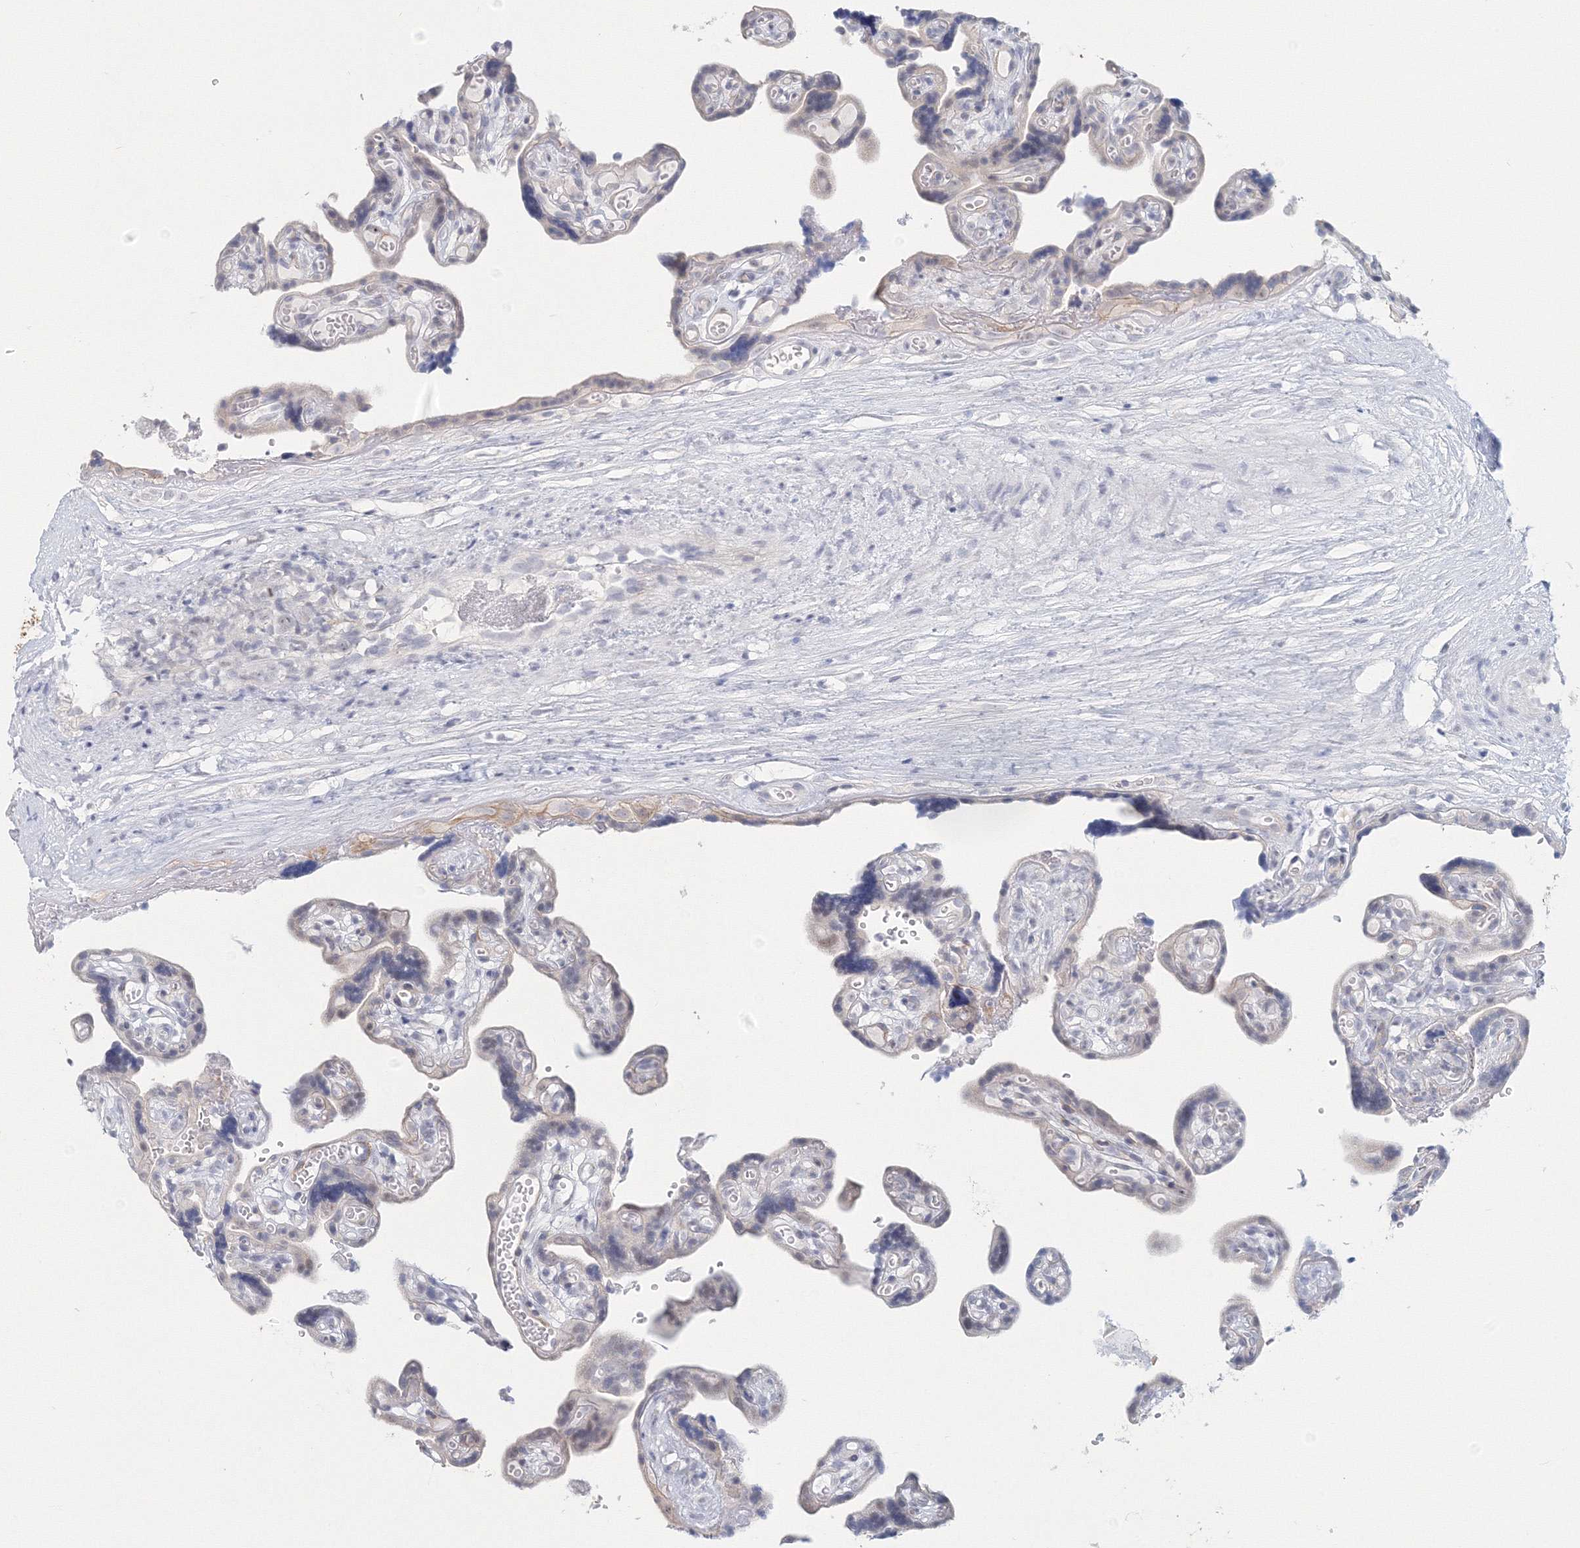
{"staining": {"intensity": "weak", "quantity": "<25%", "location": "cytoplasmic/membranous,nuclear"}, "tissue": "placenta", "cell_type": "Trophoblastic cells", "image_type": "normal", "snomed": [{"axis": "morphology", "description": "Normal tissue, NOS"}, {"axis": "topography", "description": "Placenta"}], "caption": "There is no significant staining in trophoblastic cells of placenta. (IHC, brightfield microscopy, high magnification).", "gene": "VSIG1", "patient": {"sex": "female", "age": 30}}